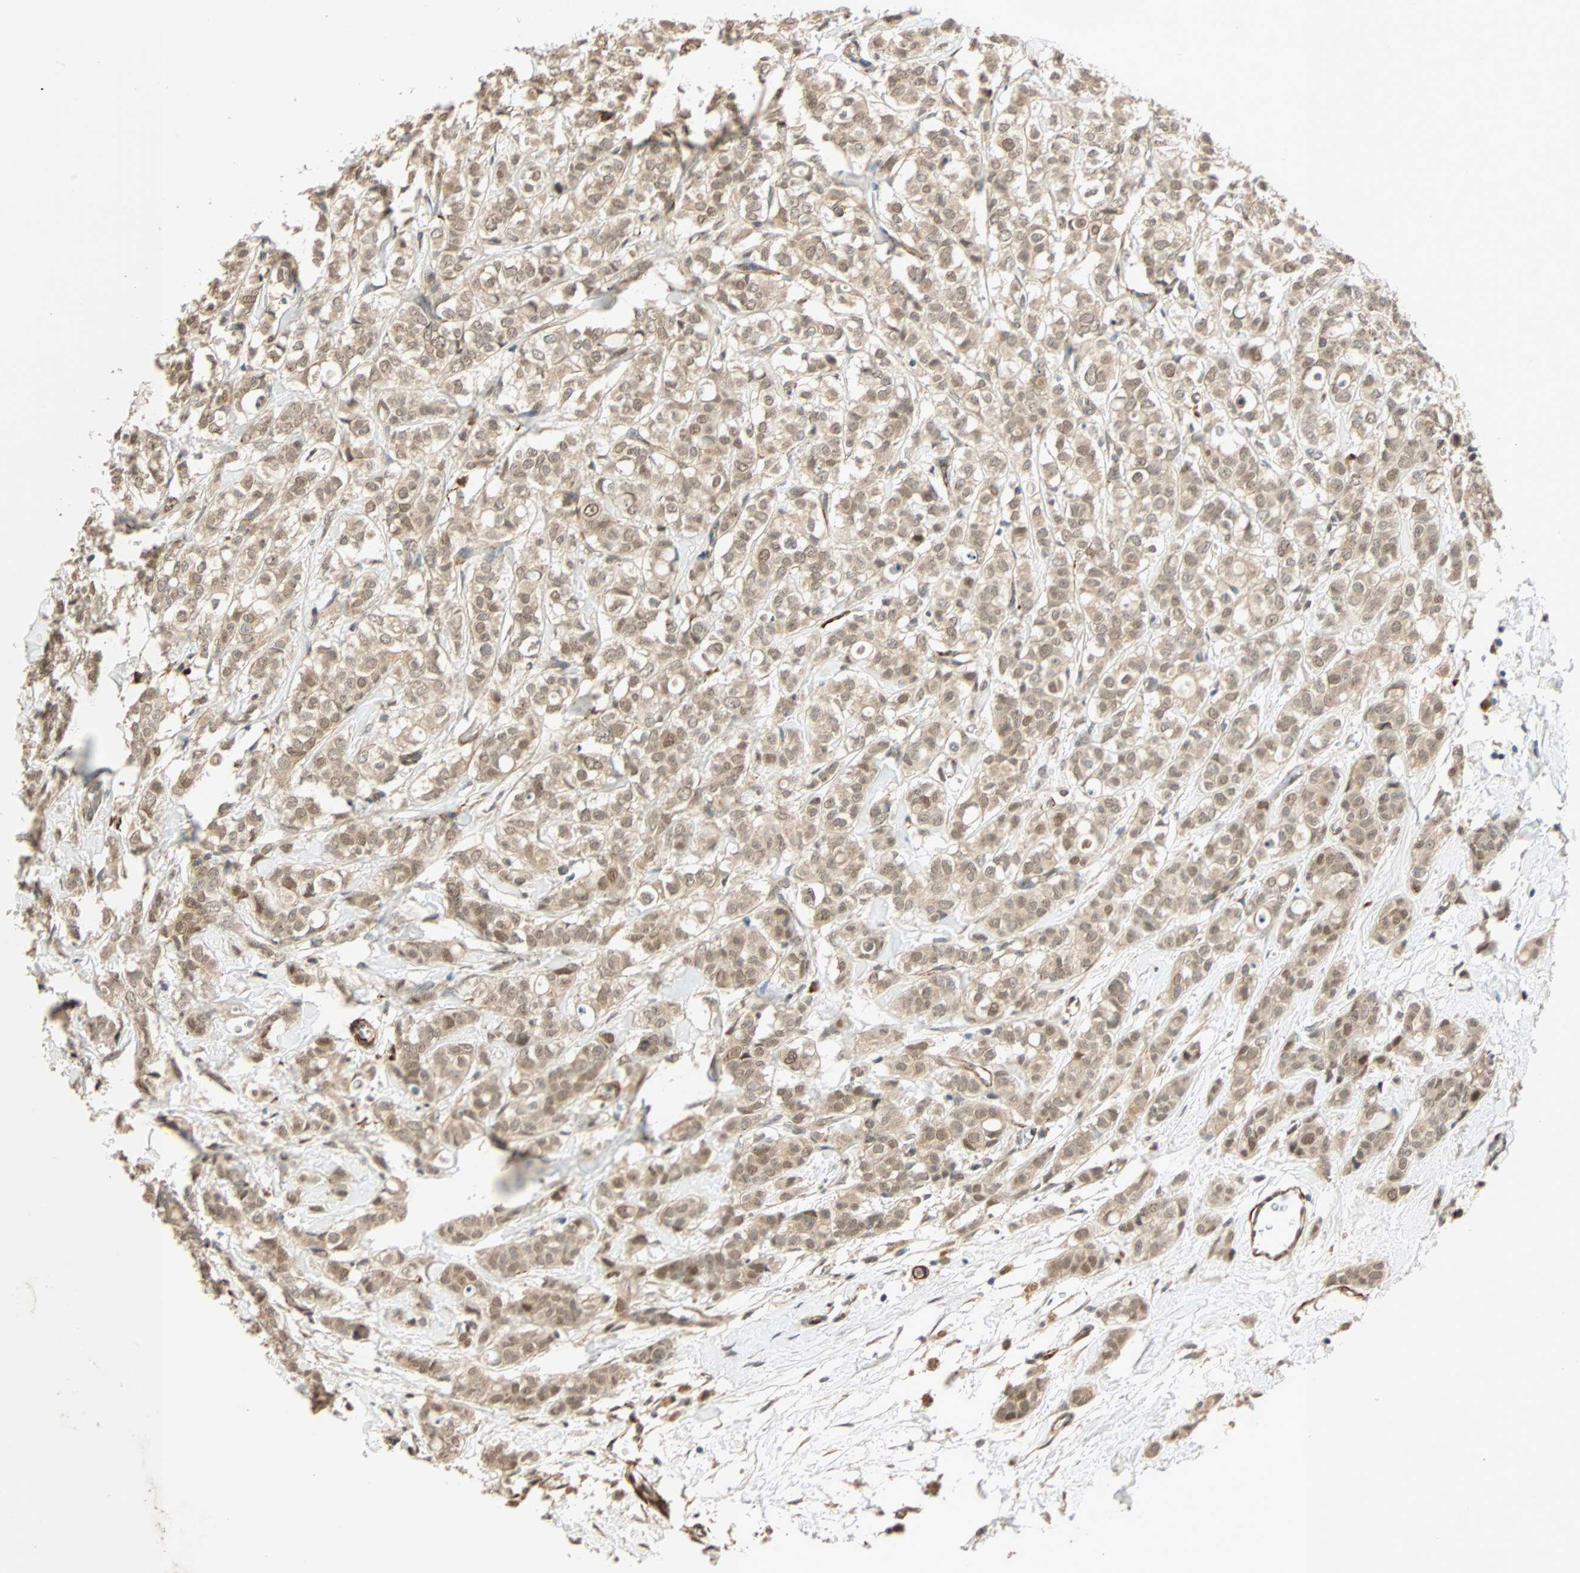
{"staining": {"intensity": "moderate", "quantity": "25%-75%", "location": "cytoplasmic/membranous,nuclear"}, "tissue": "breast cancer", "cell_type": "Tumor cells", "image_type": "cancer", "snomed": [{"axis": "morphology", "description": "Lobular carcinoma"}, {"axis": "topography", "description": "Breast"}], "caption": "Human breast cancer (lobular carcinoma) stained for a protein (brown) shows moderate cytoplasmic/membranous and nuclear positive positivity in approximately 25%-75% of tumor cells.", "gene": "QSER1", "patient": {"sex": "female", "age": 60}}